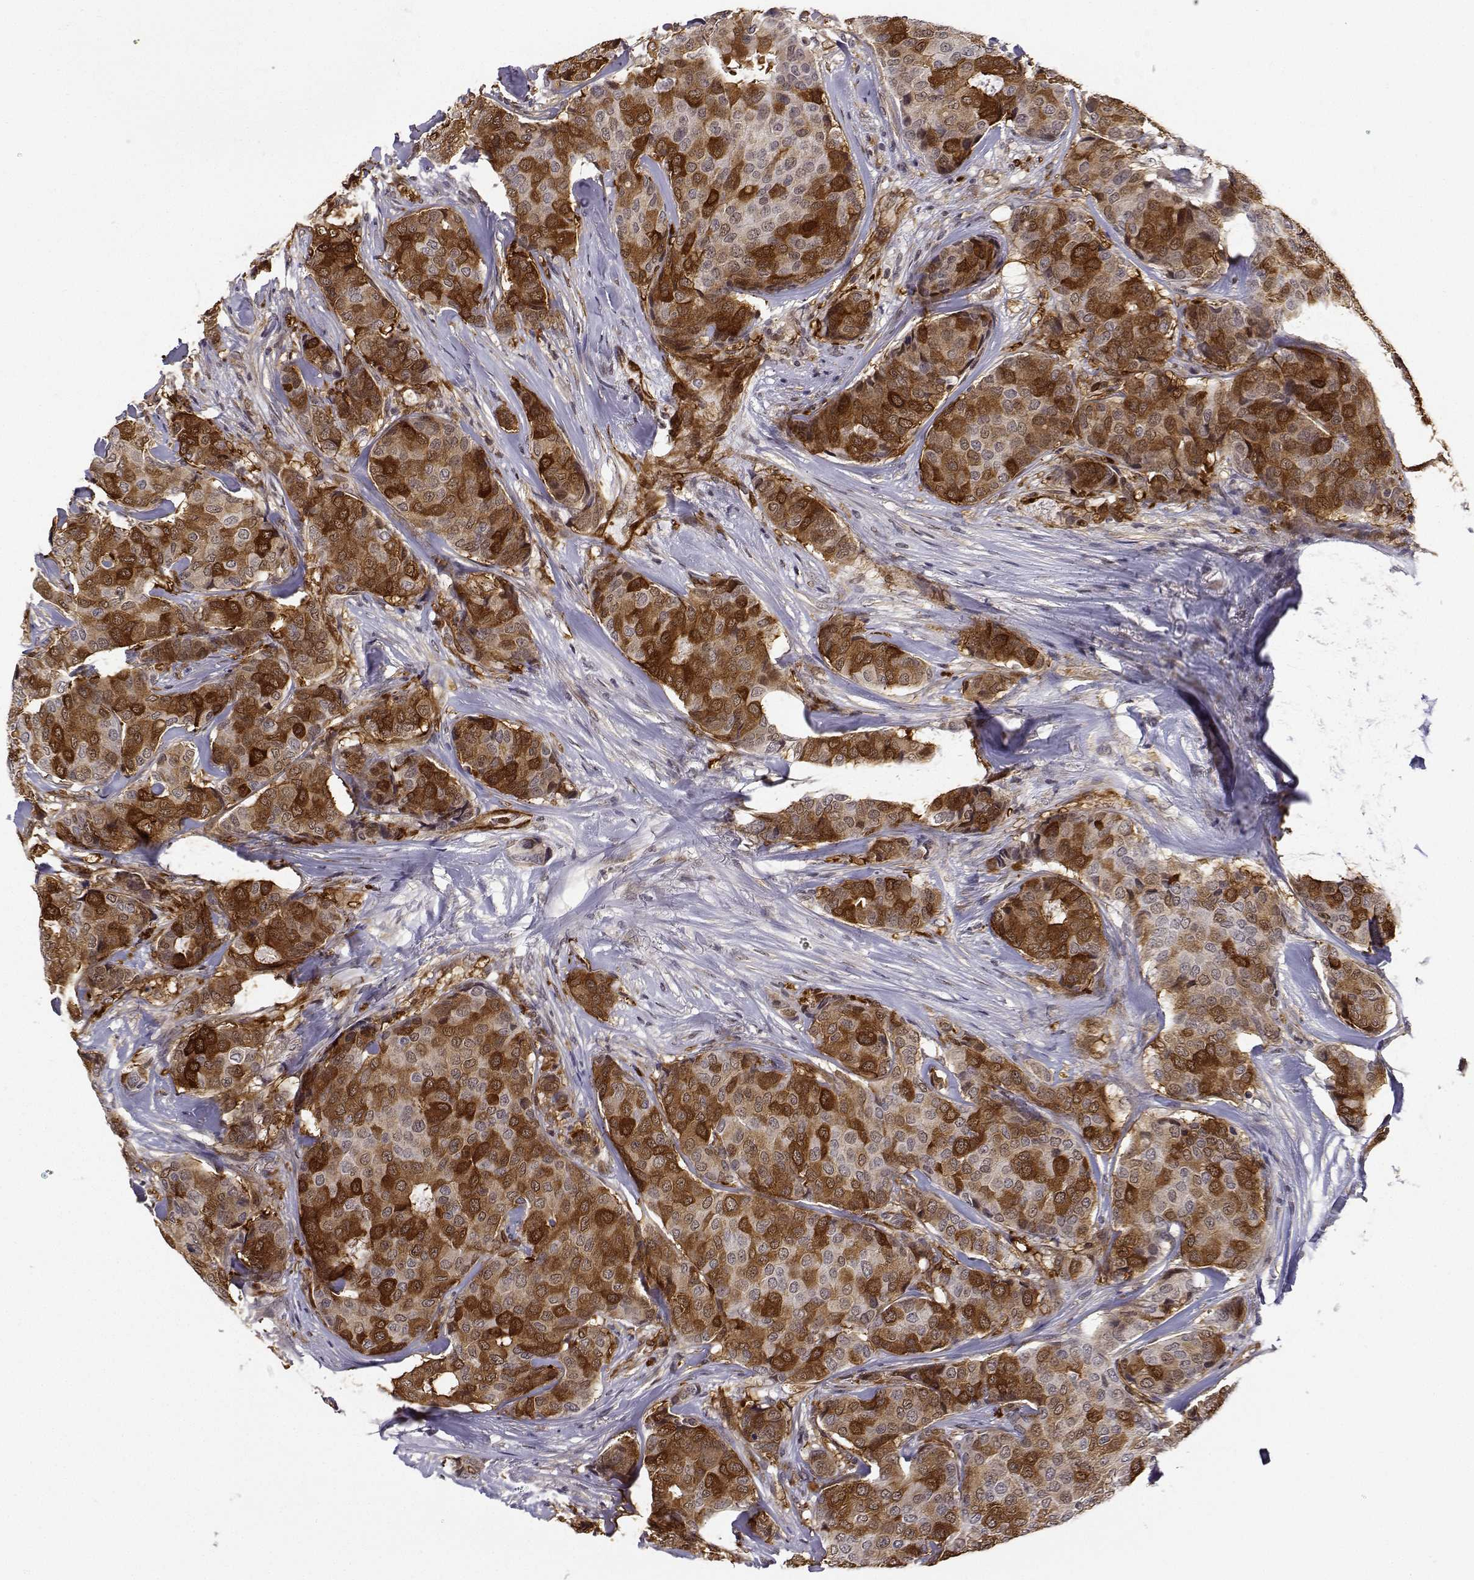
{"staining": {"intensity": "strong", "quantity": "25%-75%", "location": "cytoplasmic/membranous"}, "tissue": "breast cancer", "cell_type": "Tumor cells", "image_type": "cancer", "snomed": [{"axis": "morphology", "description": "Duct carcinoma"}, {"axis": "topography", "description": "Breast"}], "caption": "Brown immunohistochemical staining in human breast cancer (intraductal carcinoma) reveals strong cytoplasmic/membranous expression in about 25%-75% of tumor cells. (Brightfield microscopy of DAB IHC at high magnification).", "gene": "PHGDH", "patient": {"sex": "female", "age": 75}}